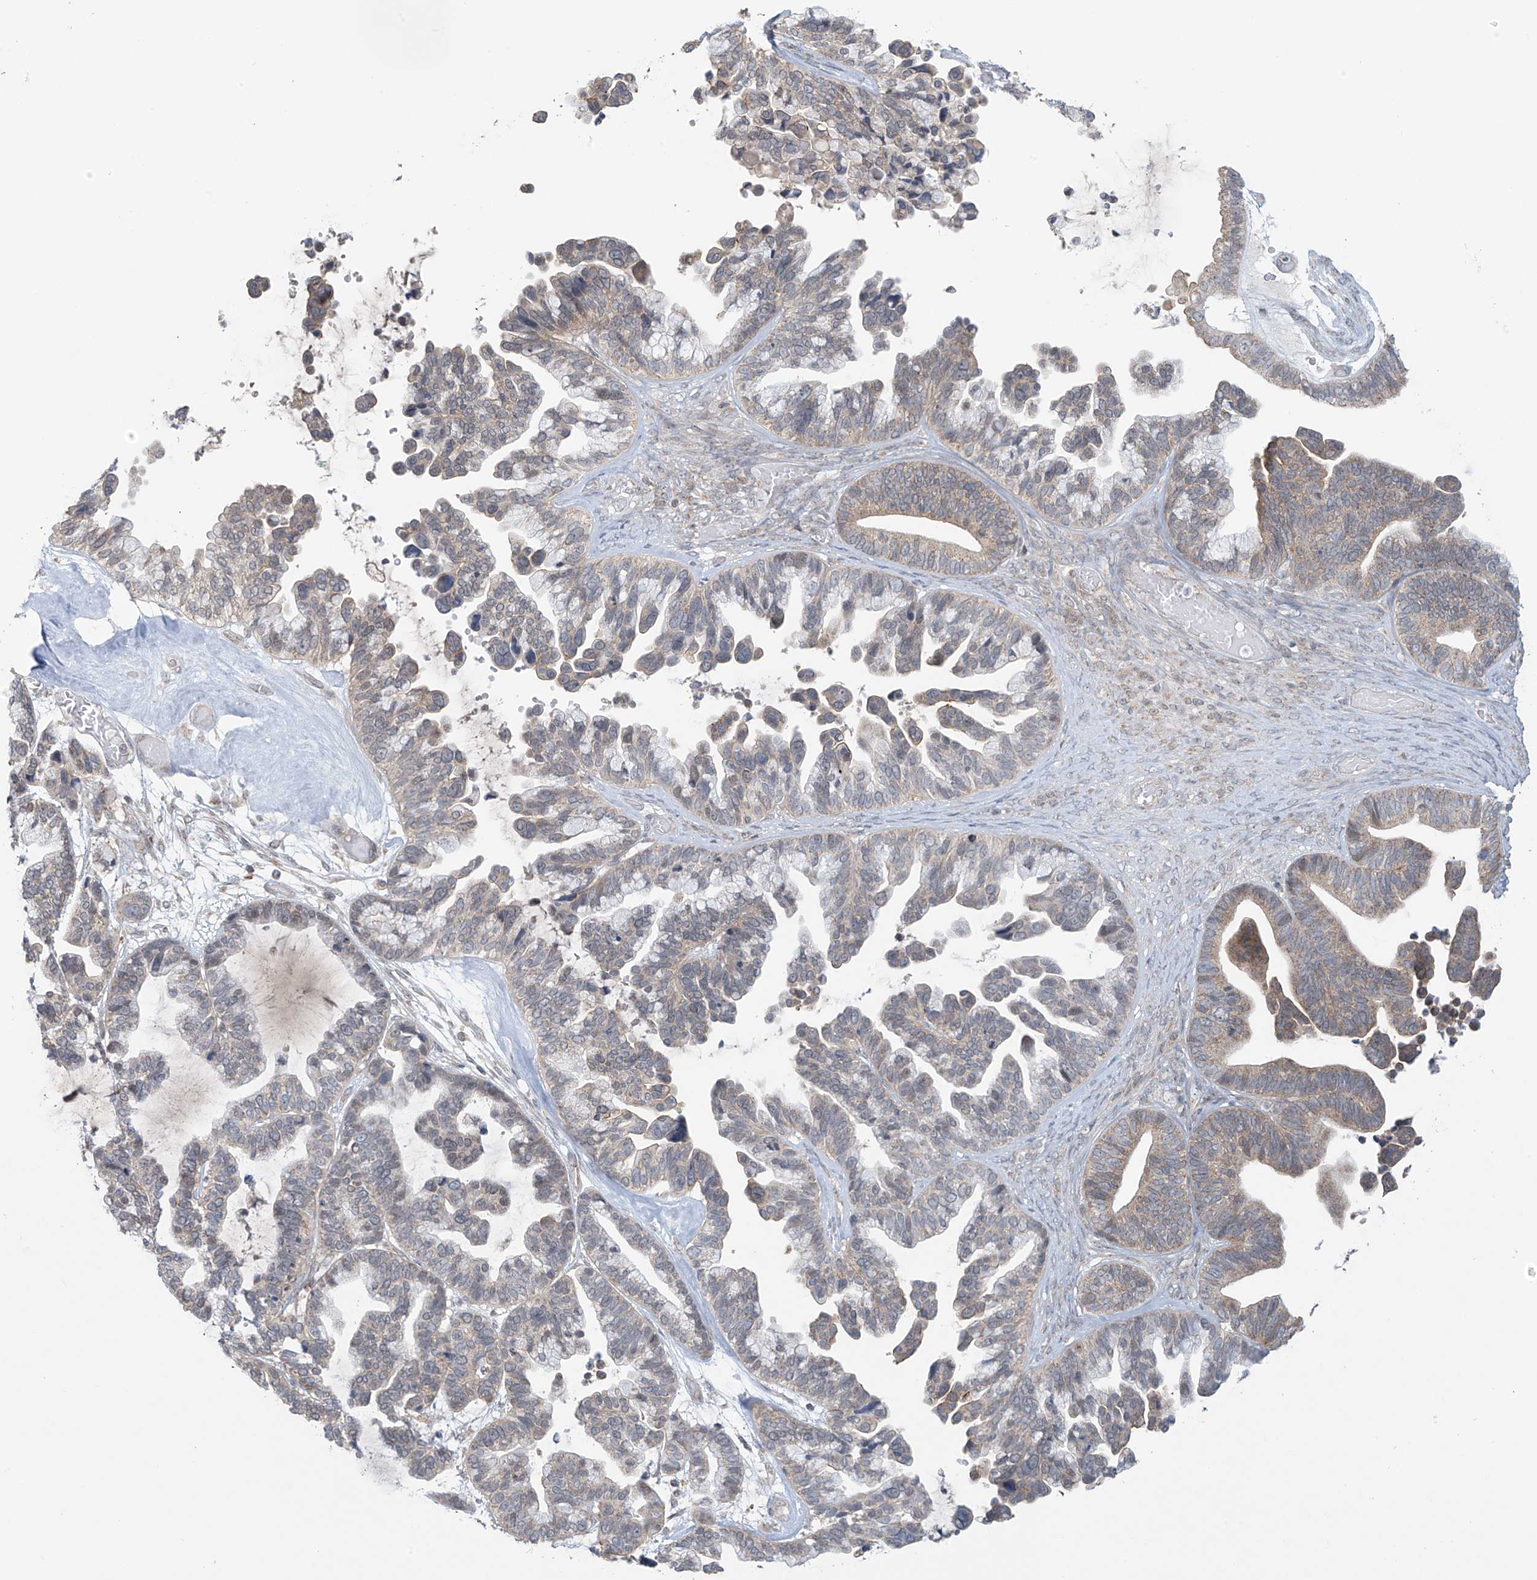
{"staining": {"intensity": "weak", "quantity": "<25%", "location": "cytoplasmic/membranous"}, "tissue": "ovarian cancer", "cell_type": "Tumor cells", "image_type": "cancer", "snomed": [{"axis": "morphology", "description": "Cystadenocarcinoma, serous, NOS"}, {"axis": "topography", "description": "Ovary"}], "caption": "Tumor cells are negative for brown protein staining in ovarian serous cystadenocarcinoma. (DAB (3,3'-diaminobenzidine) IHC, high magnification).", "gene": "HDDC2", "patient": {"sex": "female", "age": 56}}